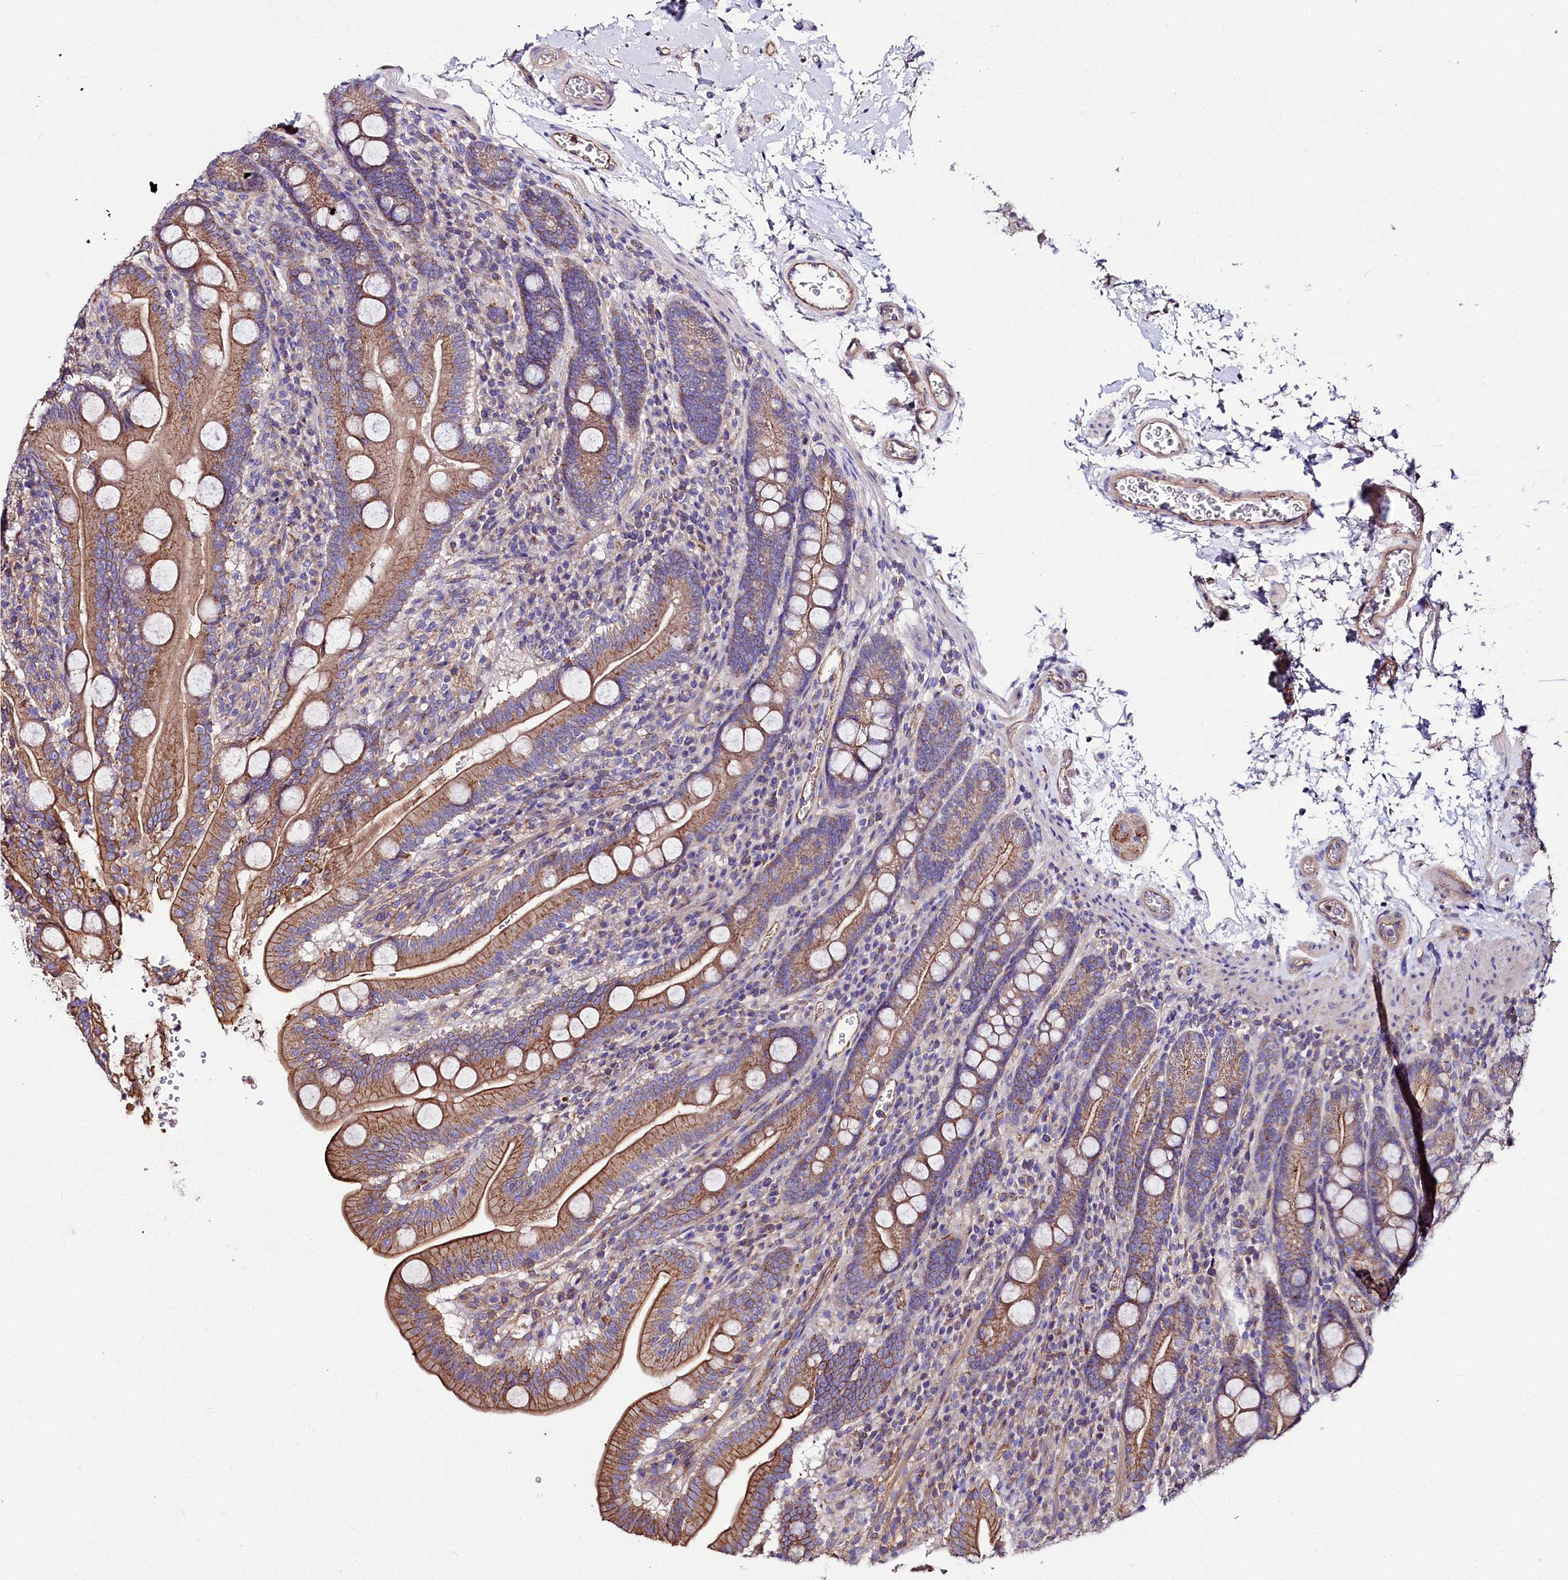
{"staining": {"intensity": "moderate", "quantity": ">75%", "location": "cytoplasmic/membranous"}, "tissue": "duodenum", "cell_type": "Glandular cells", "image_type": "normal", "snomed": [{"axis": "morphology", "description": "Normal tissue, NOS"}, {"axis": "topography", "description": "Duodenum"}], "caption": "Immunohistochemical staining of benign human duodenum demonstrates moderate cytoplasmic/membranous protein positivity in about >75% of glandular cells.", "gene": "FCHSD2", "patient": {"sex": "male", "age": 35}}